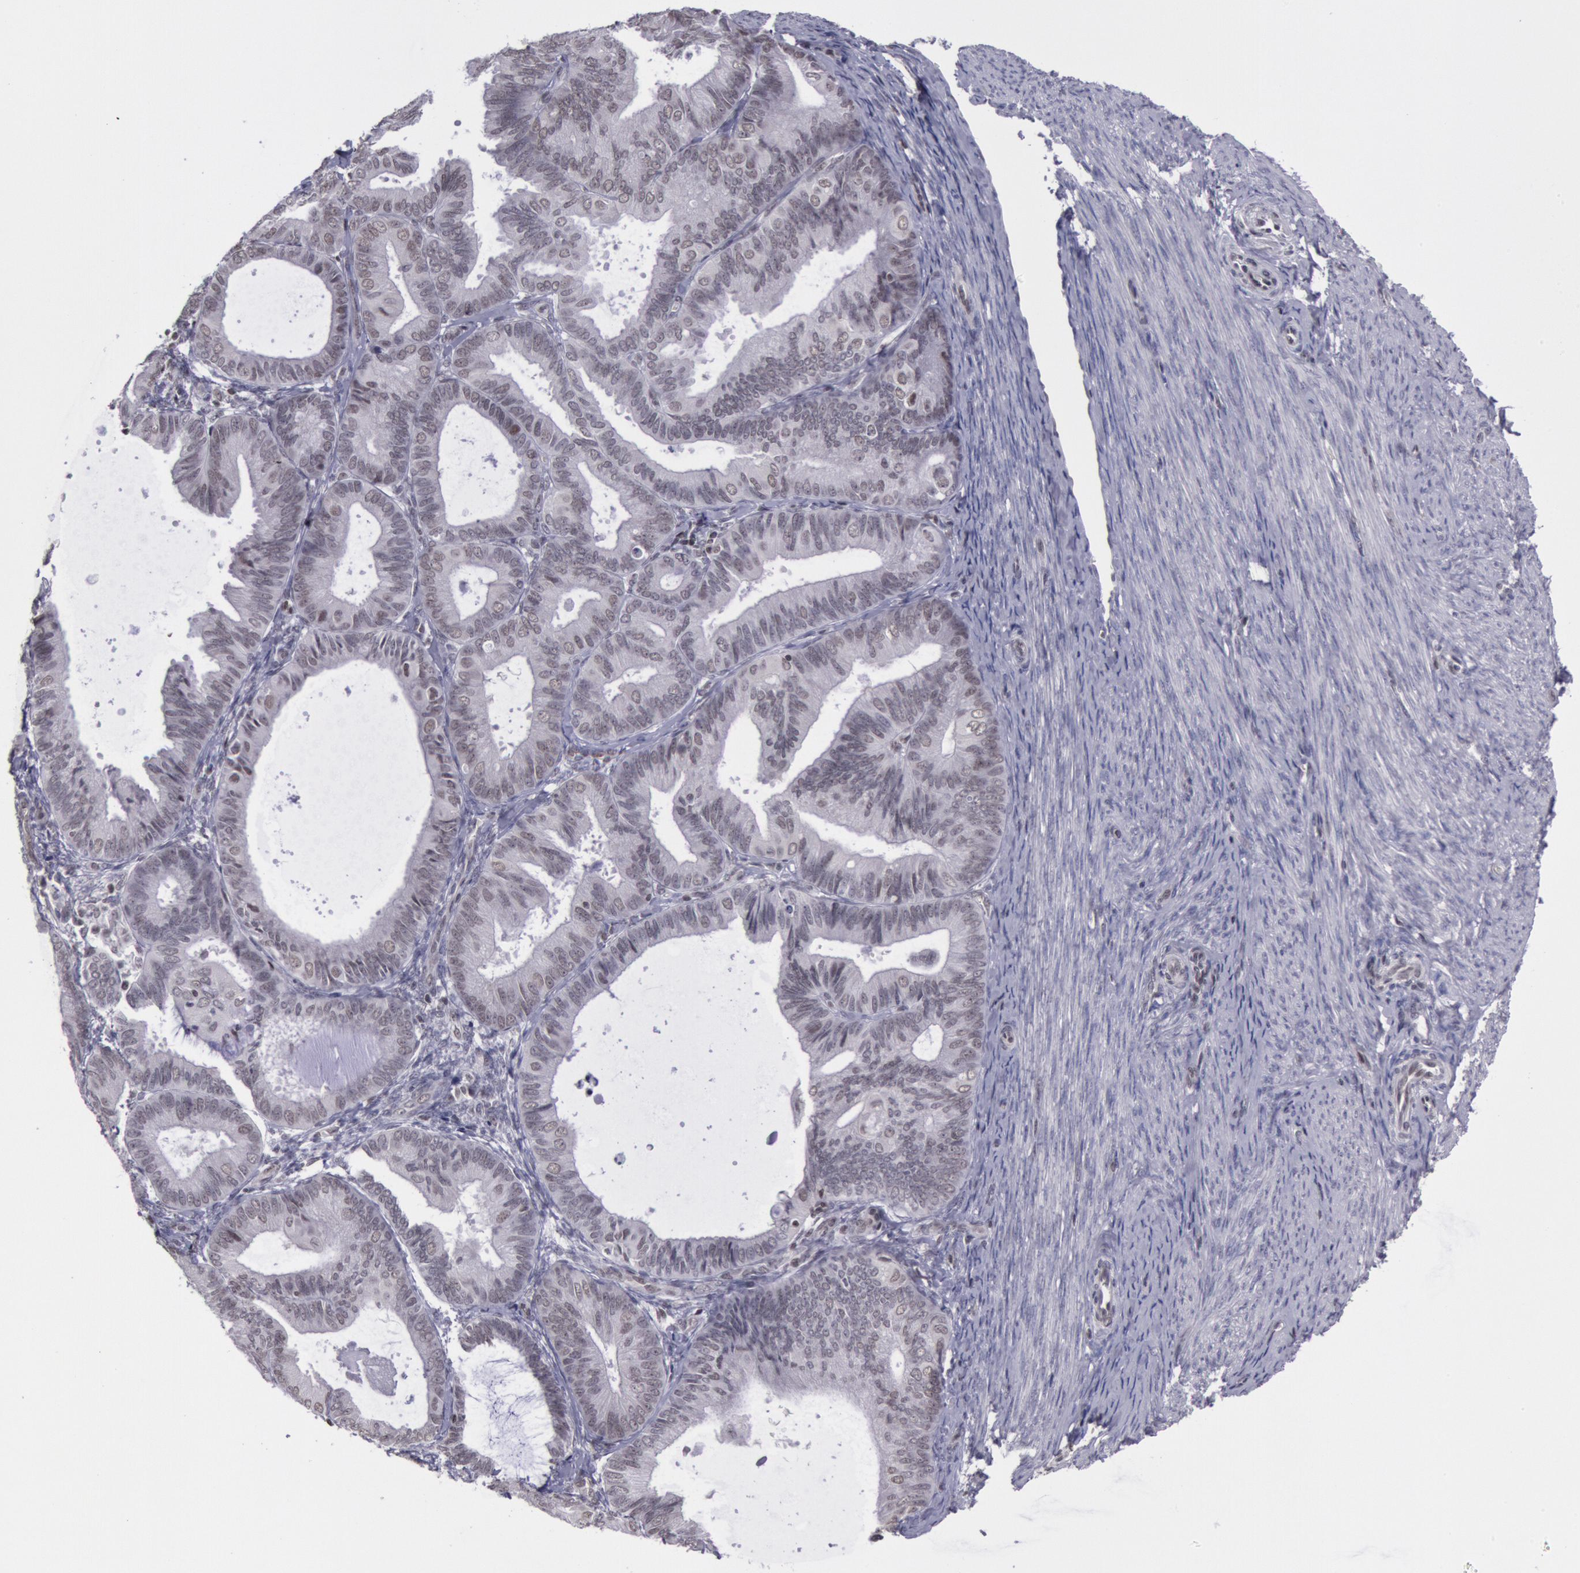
{"staining": {"intensity": "weak", "quantity": "25%-75%", "location": "nuclear"}, "tissue": "endometrial cancer", "cell_type": "Tumor cells", "image_type": "cancer", "snomed": [{"axis": "morphology", "description": "Adenocarcinoma, NOS"}, {"axis": "topography", "description": "Endometrium"}], "caption": "Immunohistochemical staining of endometrial cancer (adenocarcinoma) exhibits low levels of weak nuclear protein positivity in approximately 25%-75% of tumor cells. Nuclei are stained in blue.", "gene": "NKAP", "patient": {"sex": "female", "age": 63}}